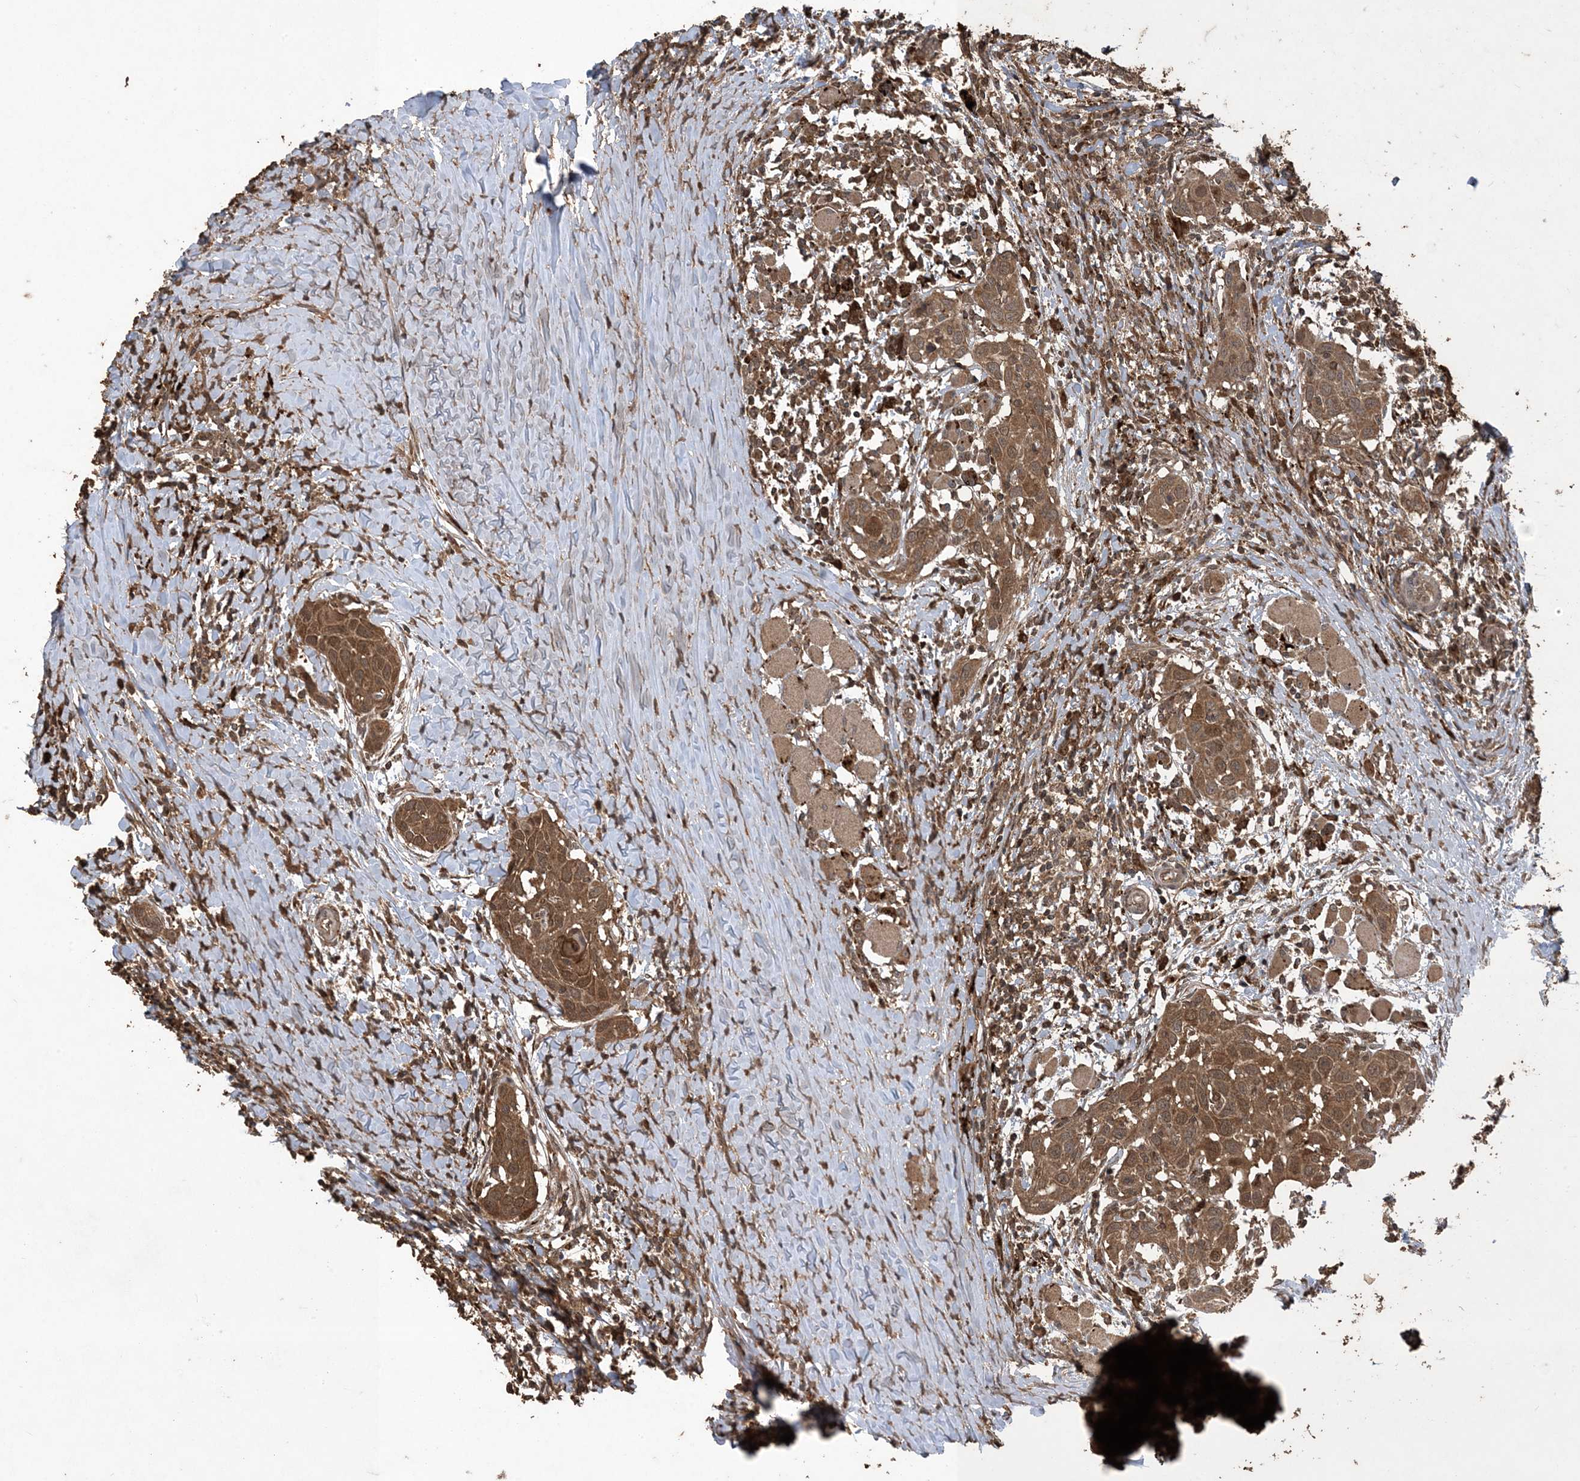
{"staining": {"intensity": "moderate", "quantity": ">75%", "location": "cytoplasmic/membranous"}, "tissue": "head and neck cancer", "cell_type": "Tumor cells", "image_type": "cancer", "snomed": [{"axis": "morphology", "description": "Squamous cell carcinoma, NOS"}, {"axis": "topography", "description": "Oral tissue"}, {"axis": "topography", "description": "Head-Neck"}], "caption": "Tumor cells display medium levels of moderate cytoplasmic/membranous expression in about >75% of cells in human head and neck cancer (squamous cell carcinoma).", "gene": "EFCAB8", "patient": {"sex": "female", "age": 50}}